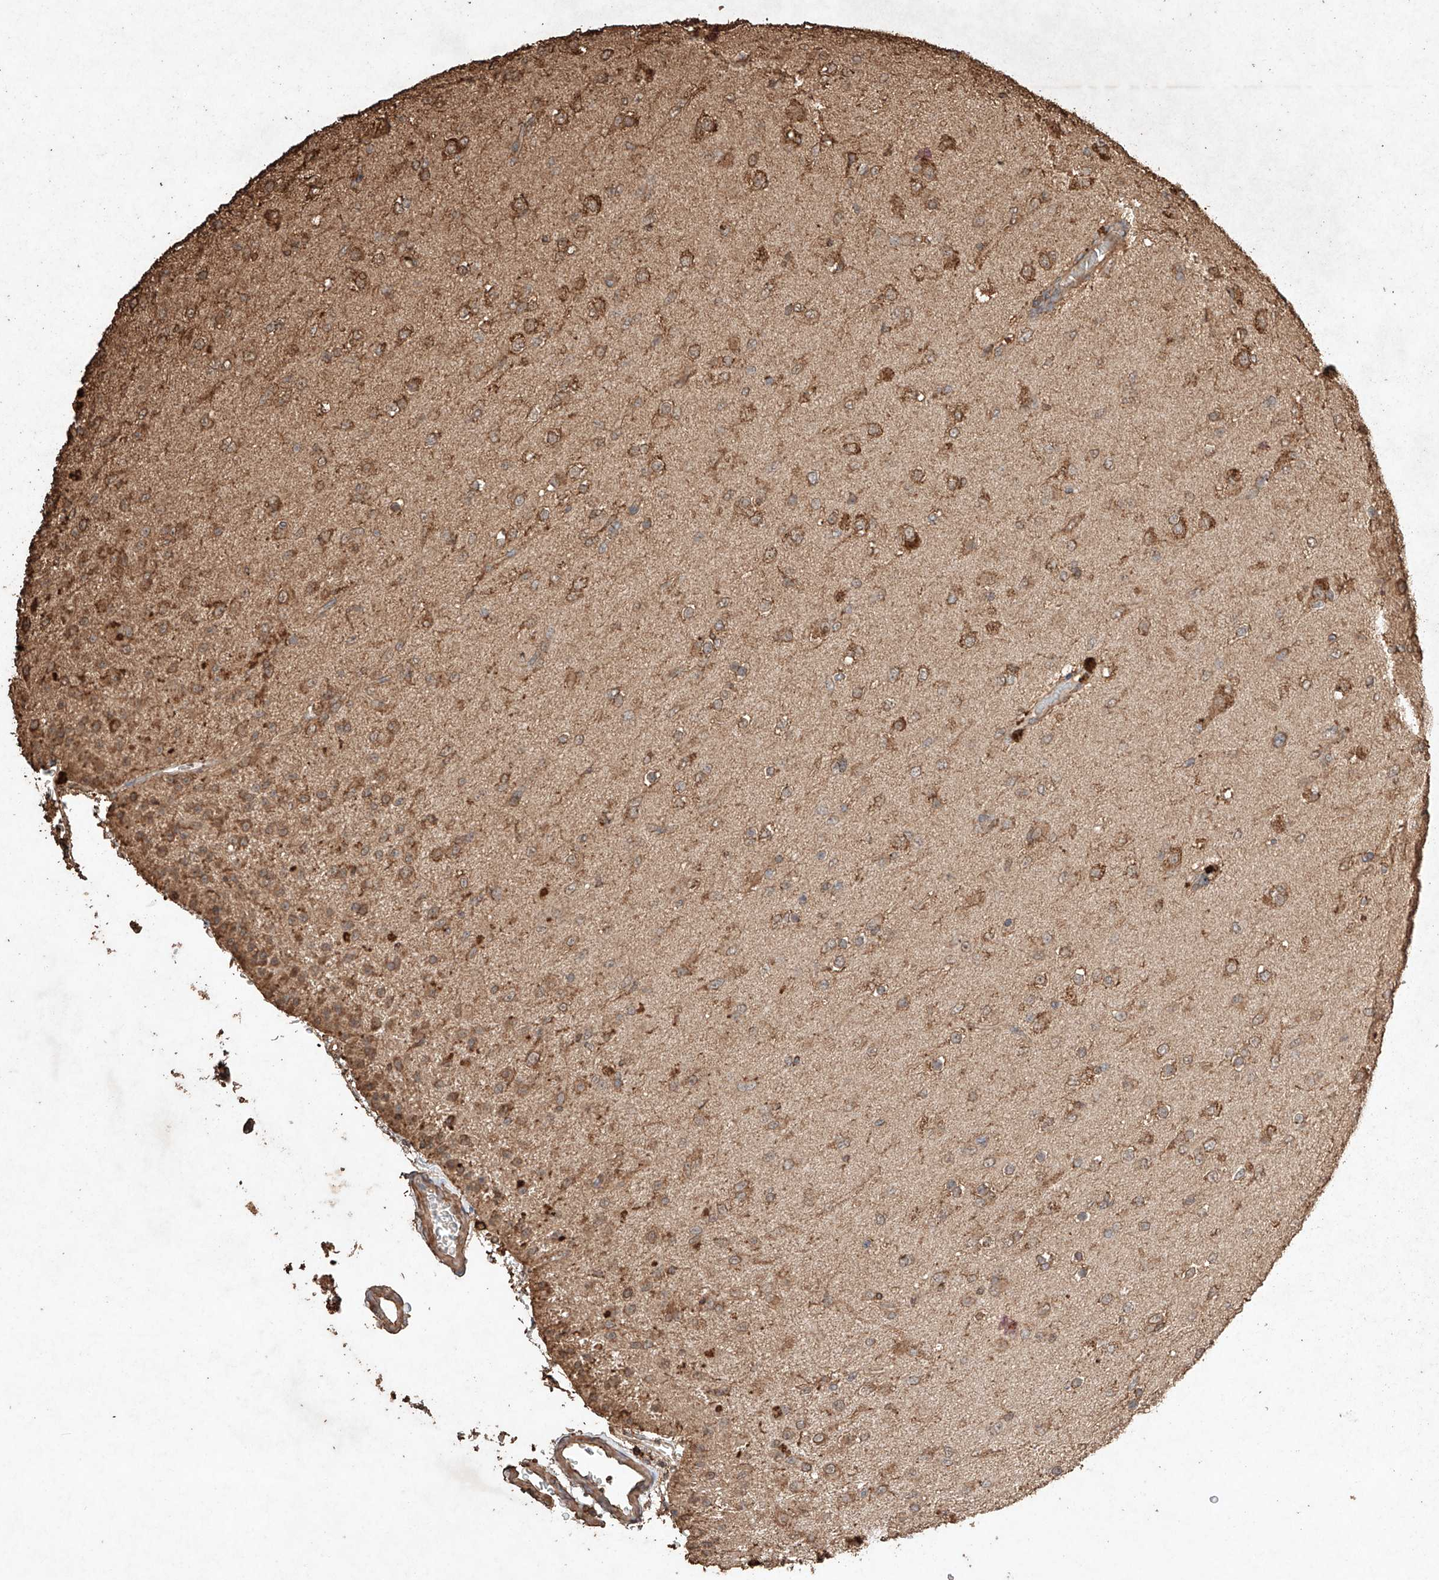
{"staining": {"intensity": "moderate", "quantity": ">75%", "location": "cytoplasmic/membranous"}, "tissue": "glioma", "cell_type": "Tumor cells", "image_type": "cancer", "snomed": [{"axis": "morphology", "description": "Glioma, malignant, Low grade"}, {"axis": "topography", "description": "Brain"}], "caption": "Malignant glioma (low-grade) stained with a protein marker reveals moderate staining in tumor cells.", "gene": "M6PR", "patient": {"sex": "male", "age": 65}}